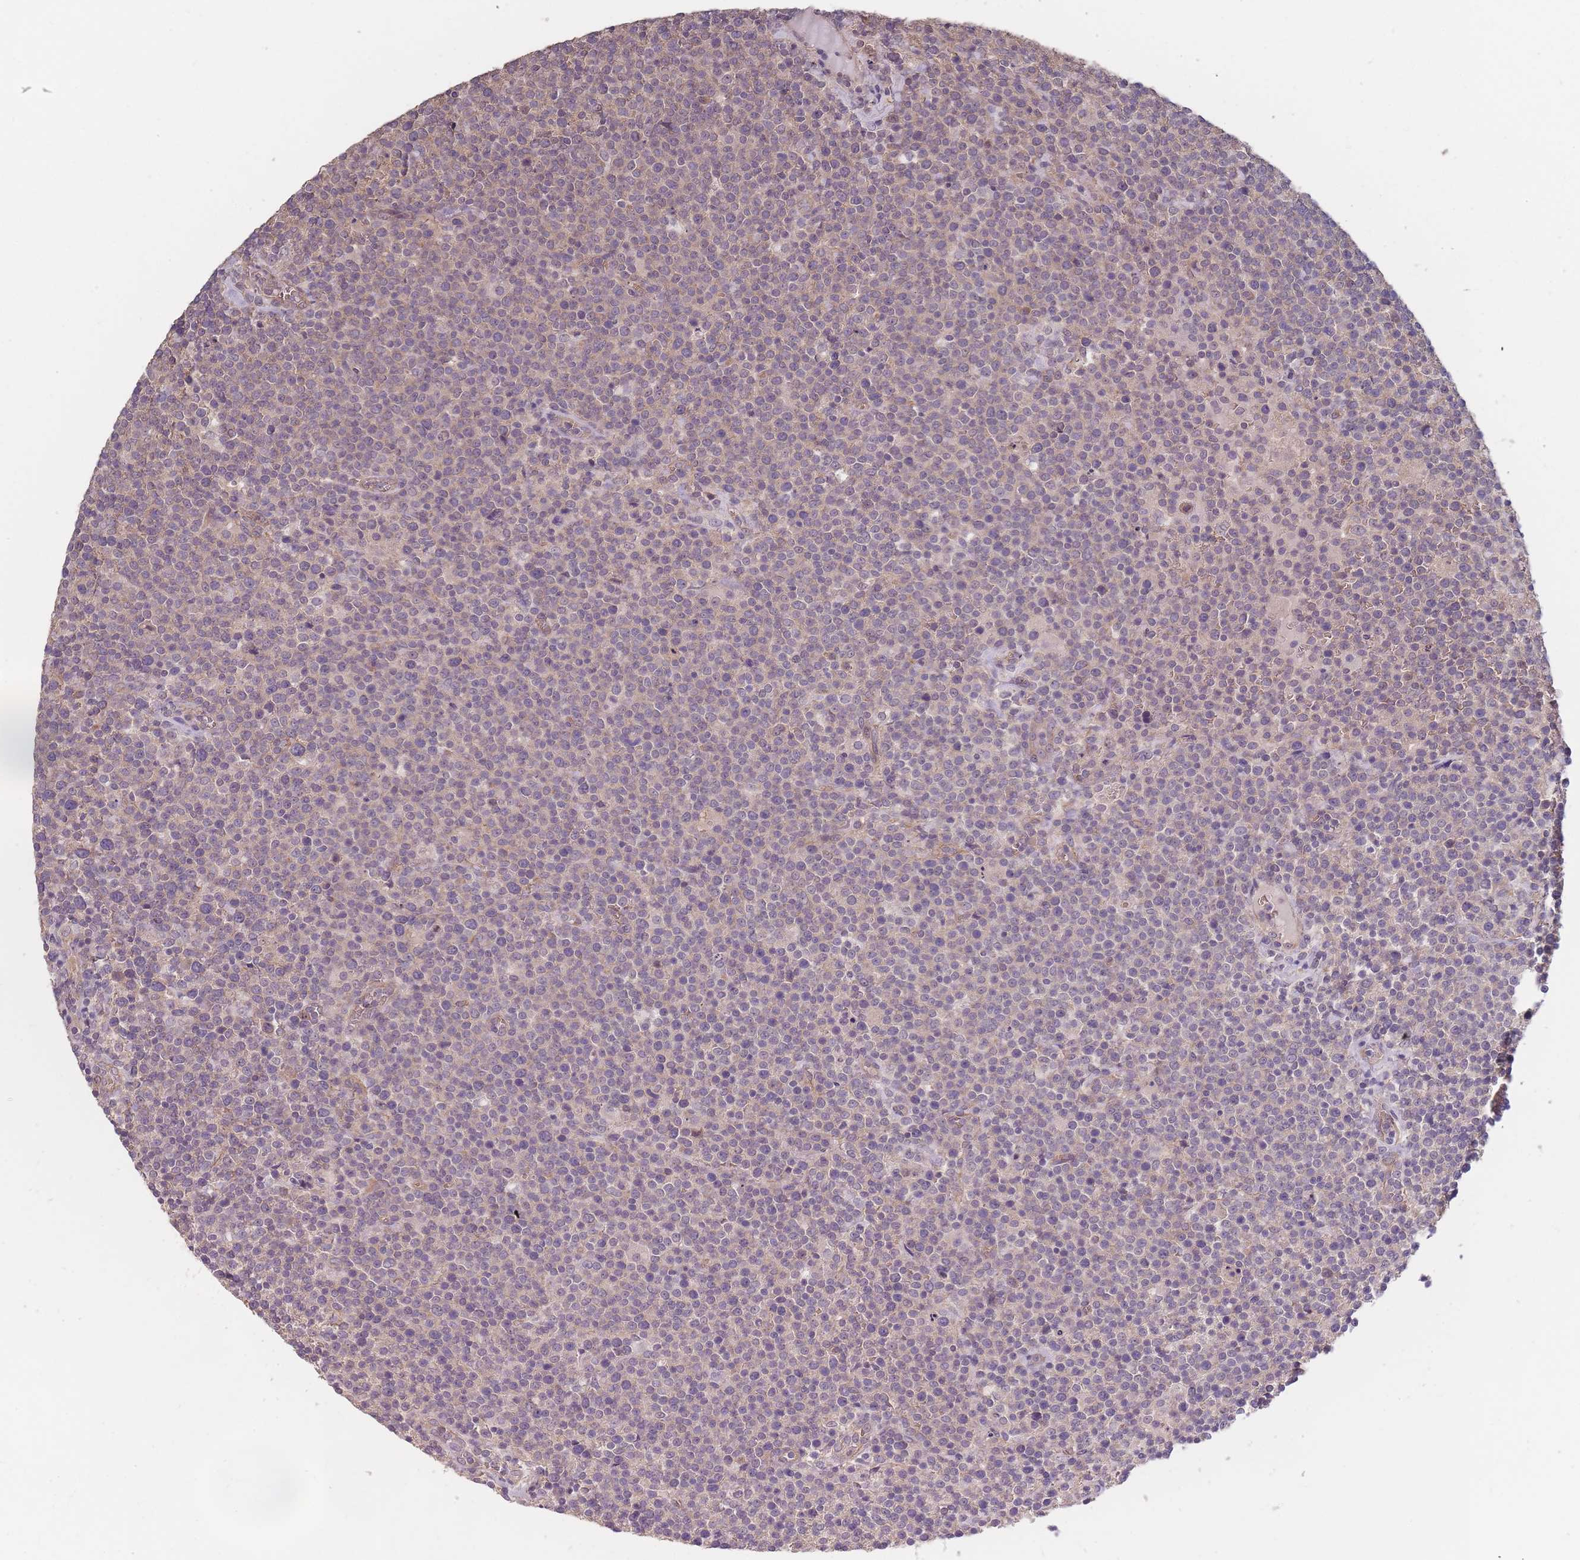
{"staining": {"intensity": "negative", "quantity": "none", "location": "none"}, "tissue": "lymphoma", "cell_type": "Tumor cells", "image_type": "cancer", "snomed": [{"axis": "morphology", "description": "Malignant lymphoma, non-Hodgkin's type, High grade"}, {"axis": "topography", "description": "Lymph node"}], "caption": "There is no significant positivity in tumor cells of malignant lymphoma, non-Hodgkin's type (high-grade).", "gene": "KIAA1755", "patient": {"sex": "male", "age": 61}}